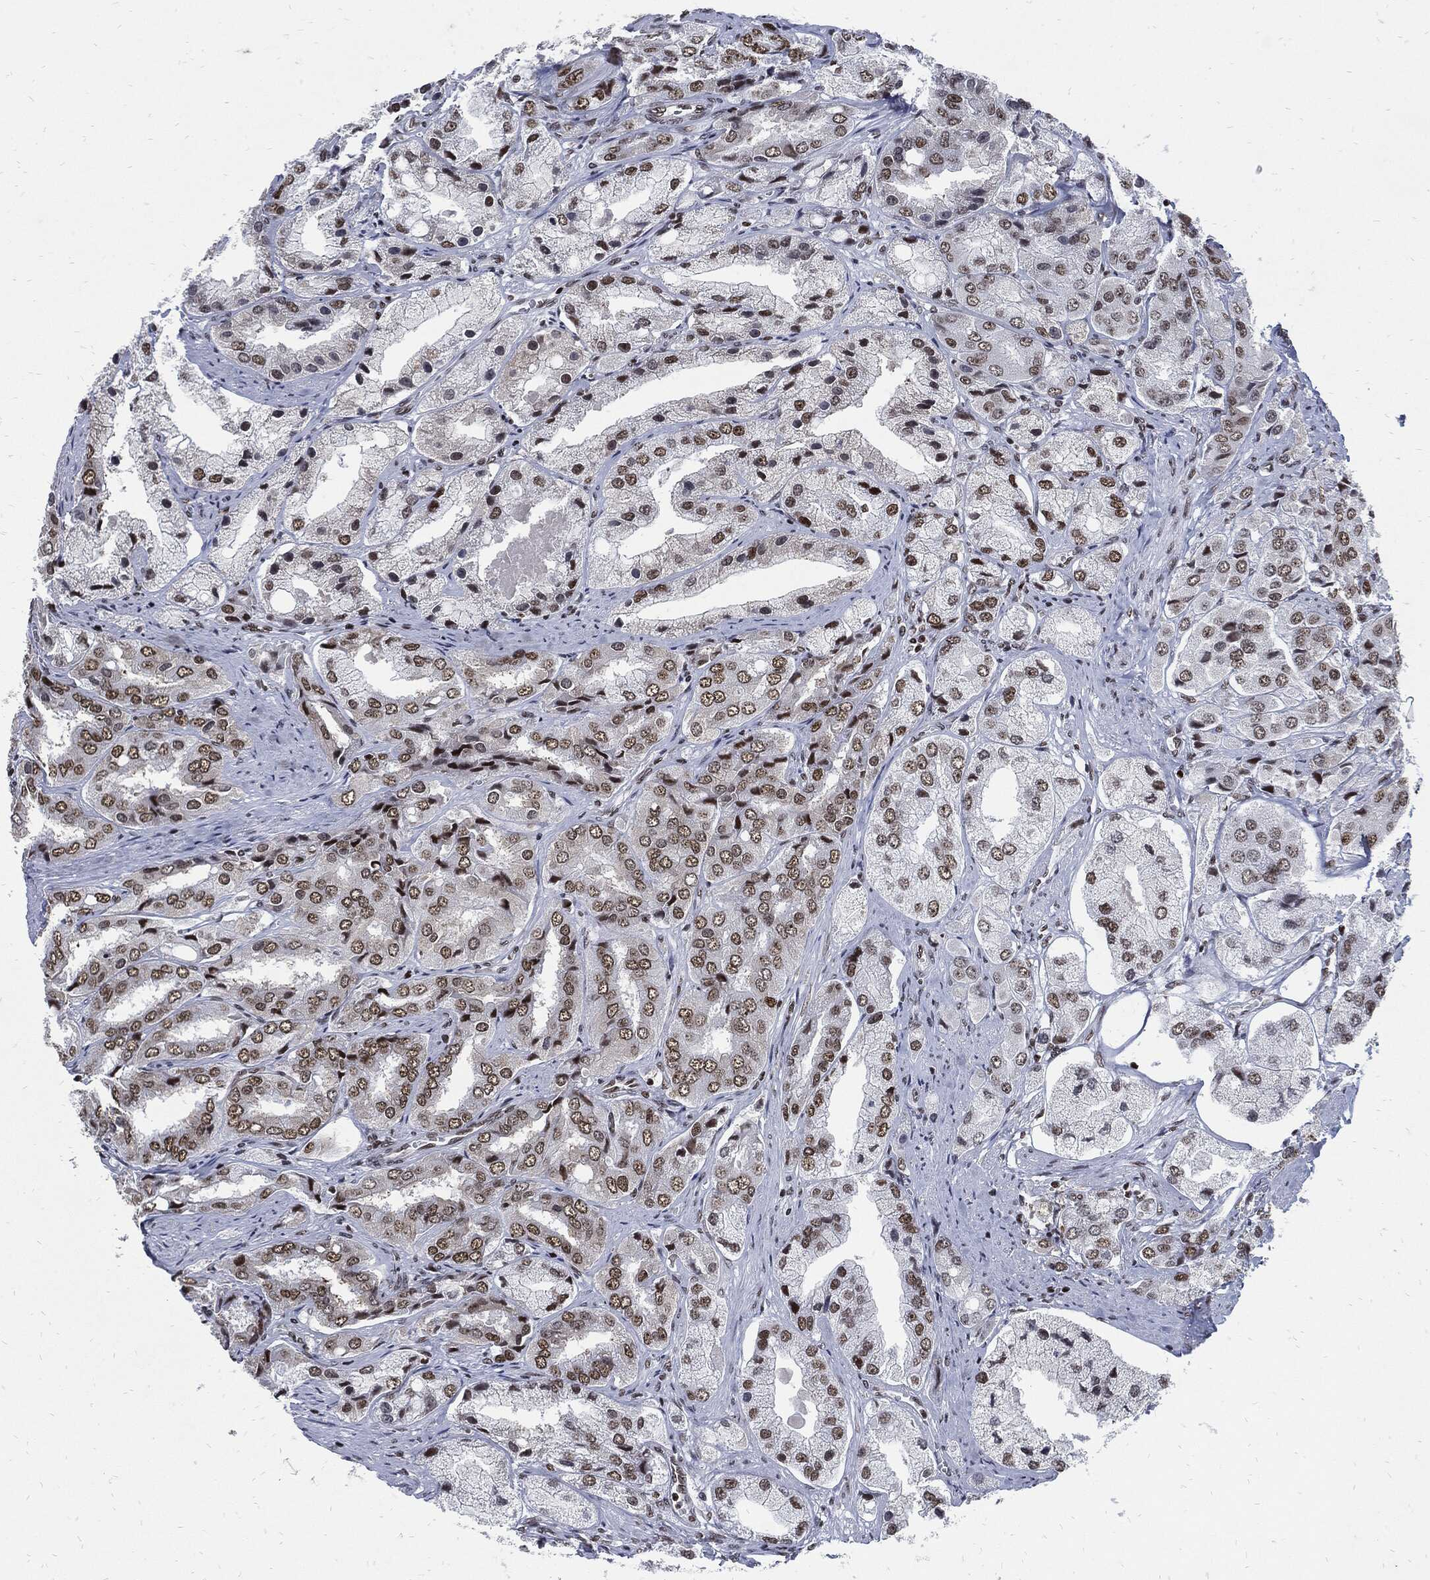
{"staining": {"intensity": "moderate", "quantity": ">75%", "location": "nuclear"}, "tissue": "prostate cancer", "cell_type": "Tumor cells", "image_type": "cancer", "snomed": [{"axis": "morphology", "description": "Adenocarcinoma, Low grade"}, {"axis": "topography", "description": "Prostate"}], "caption": "Tumor cells exhibit medium levels of moderate nuclear positivity in about >75% of cells in prostate cancer. Using DAB (3,3'-diaminobenzidine) (brown) and hematoxylin (blue) stains, captured at high magnification using brightfield microscopy.", "gene": "TERF2", "patient": {"sex": "male", "age": 69}}